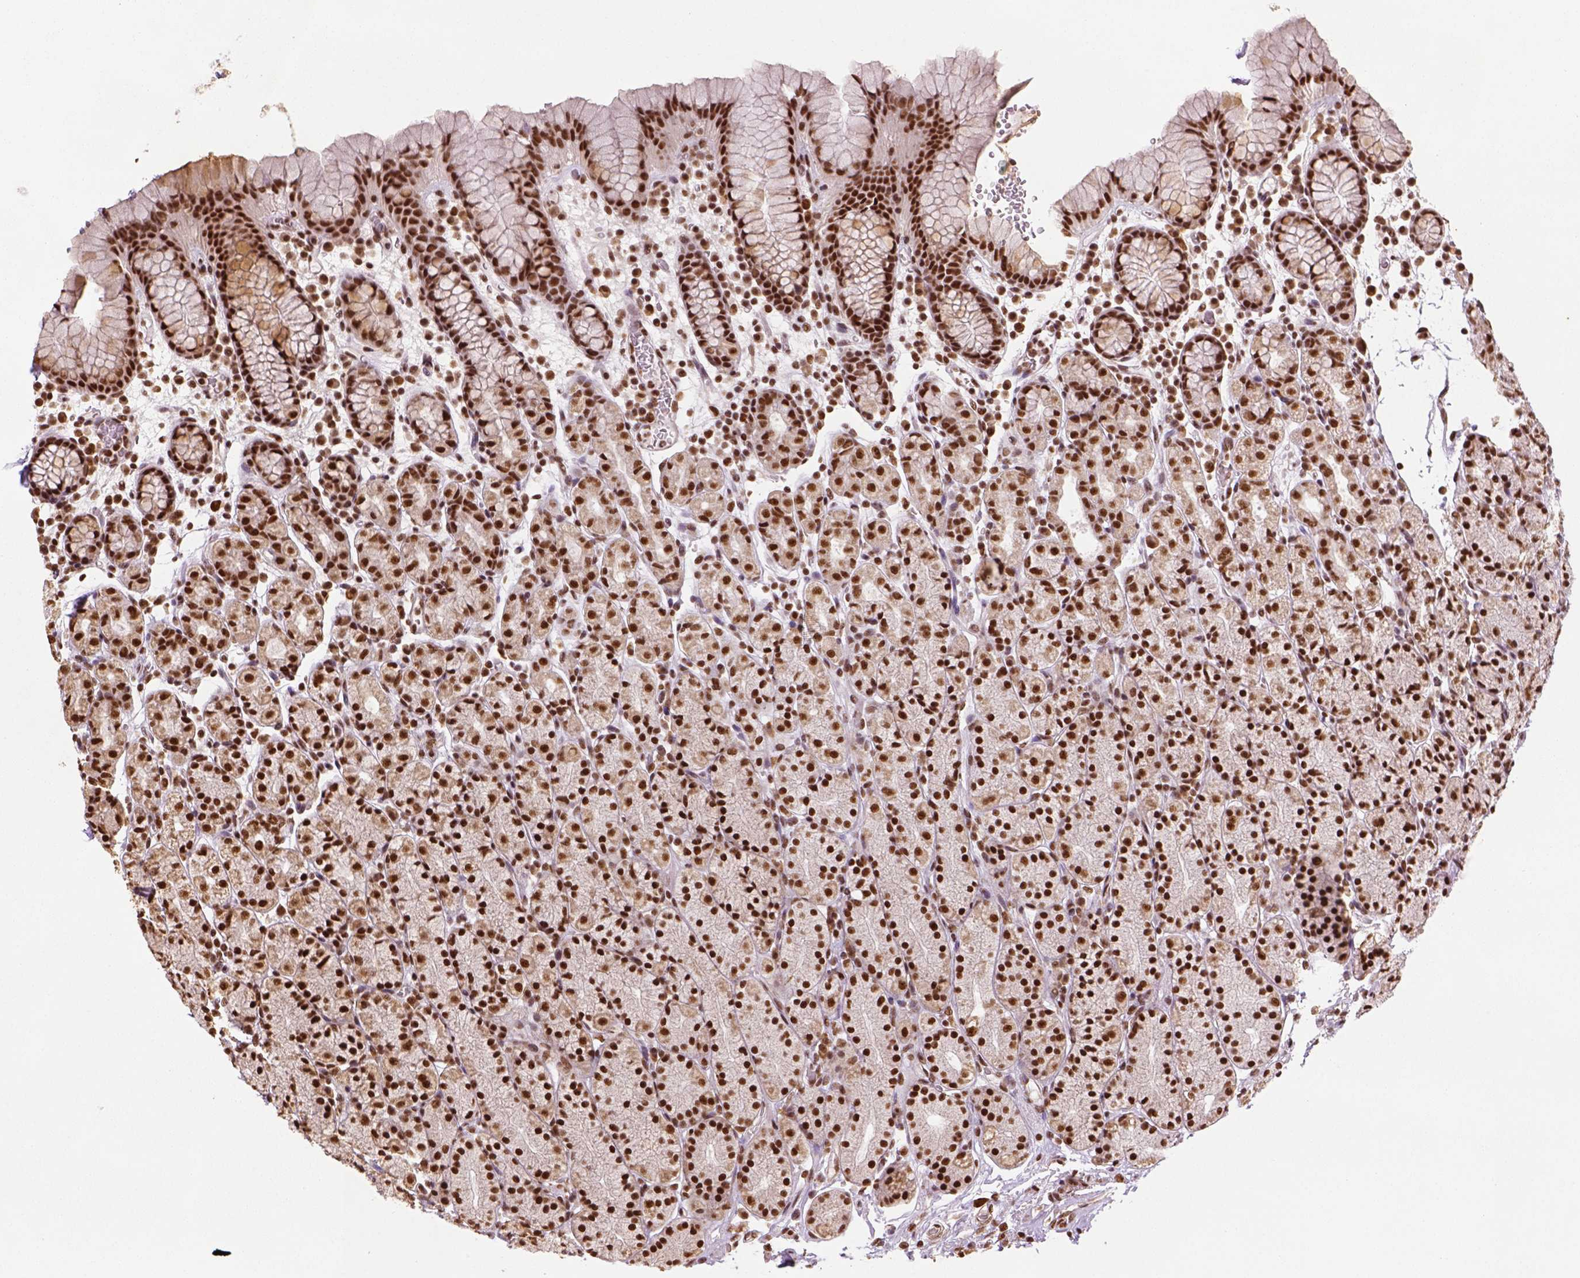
{"staining": {"intensity": "strong", "quantity": ">75%", "location": "nuclear"}, "tissue": "stomach", "cell_type": "Glandular cells", "image_type": "normal", "snomed": [{"axis": "morphology", "description": "Normal tissue, NOS"}, {"axis": "topography", "description": "Stomach, upper"}, {"axis": "topography", "description": "Stomach"}], "caption": "Protein expression analysis of benign stomach reveals strong nuclear staining in approximately >75% of glandular cells.", "gene": "CCAR1", "patient": {"sex": "male", "age": 62}}